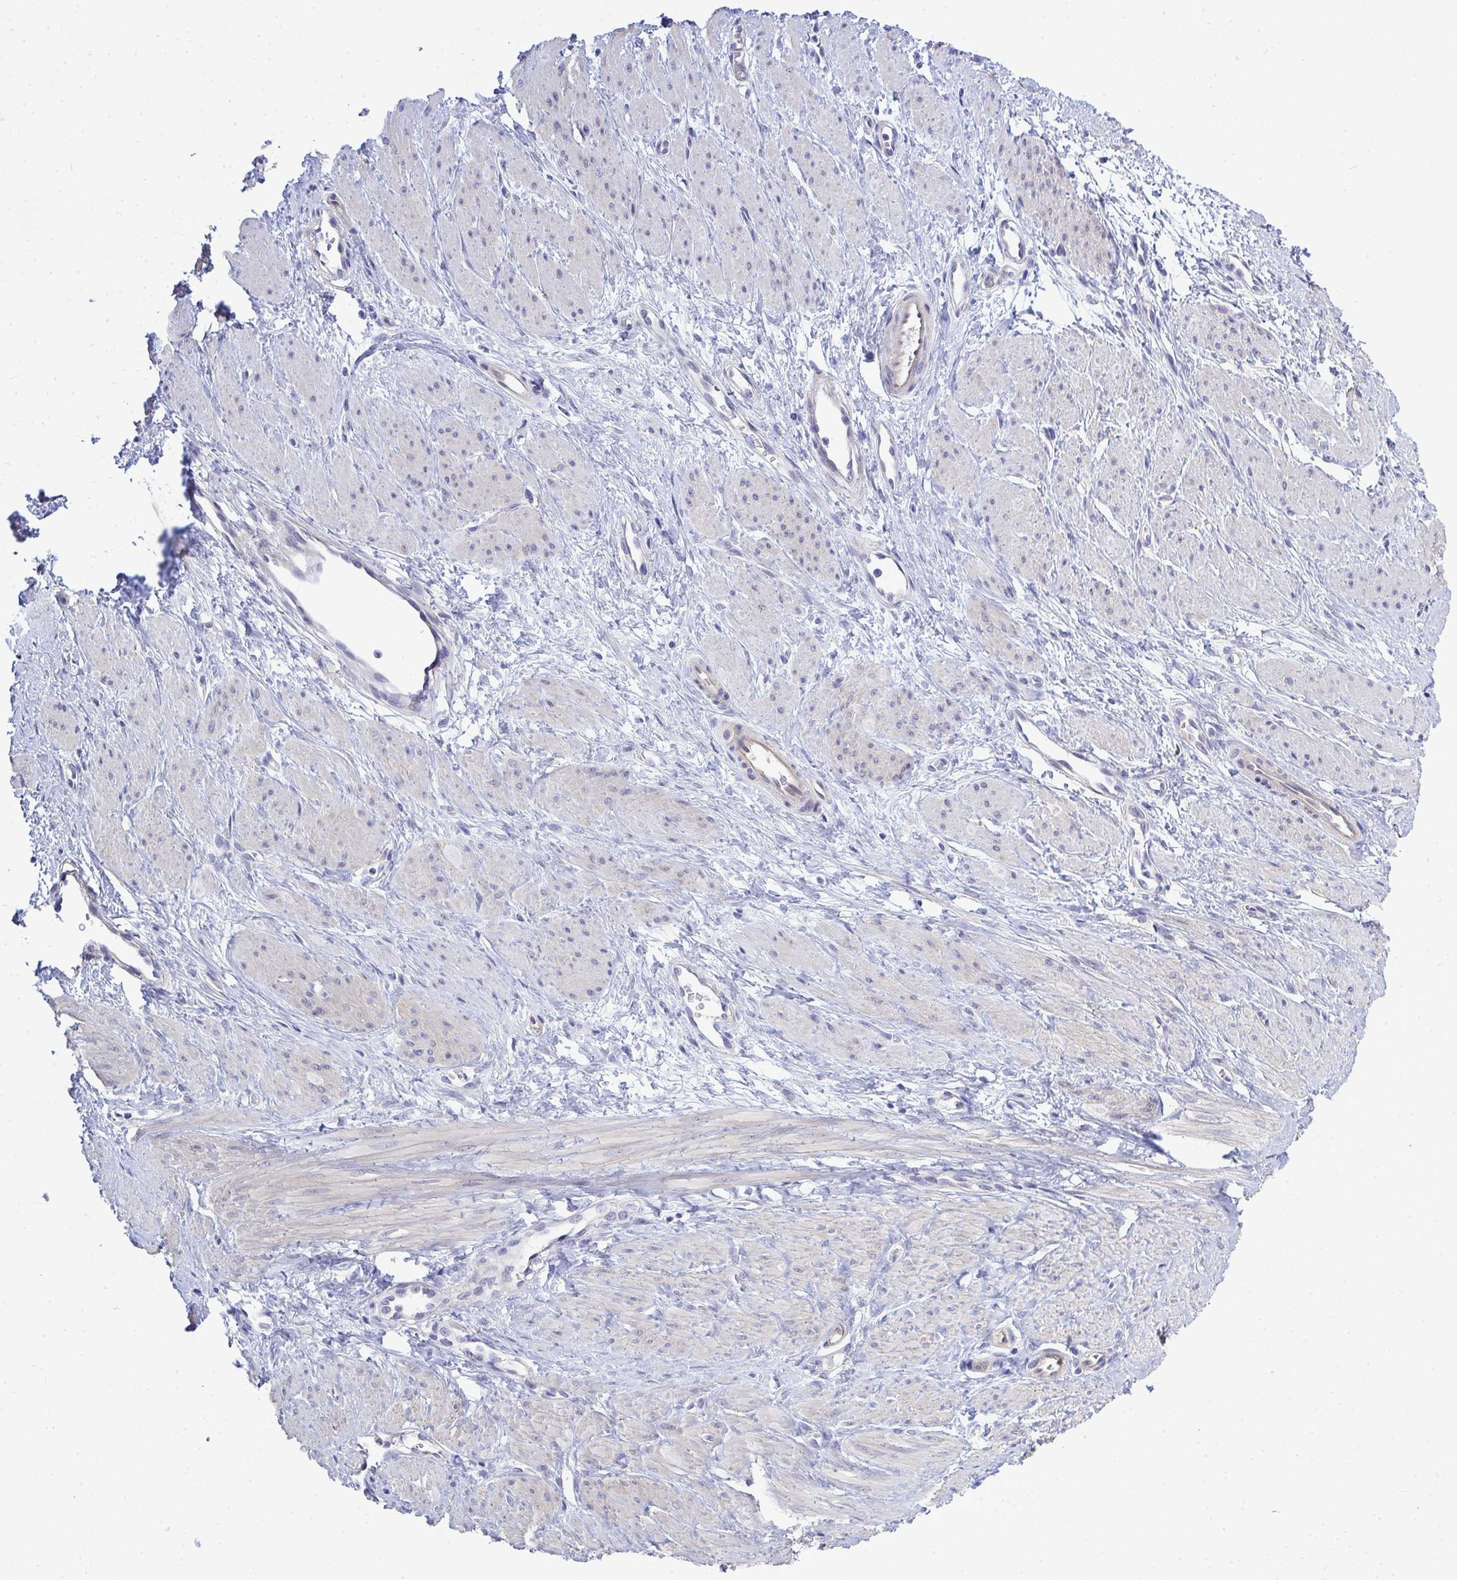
{"staining": {"intensity": "negative", "quantity": "none", "location": "none"}, "tissue": "smooth muscle", "cell_type": "Smooth muscle cells", "image_type": "normal", "snomed": [{"axis": "morphology", "description": "Normal tissue, NOS"}, {"axis": "topography", "description": "Smooth muscle"}, {"axis": "topography", "description": "Uterus"}], "caption": "IHC micrograph of benign smooth muscle: human smooth muscle stained with DAB demonstrates no significant protein positivity in smooth muscle cells.", "gene": "SLC25A51", "patient": {"sex": "female", "age": 39}}